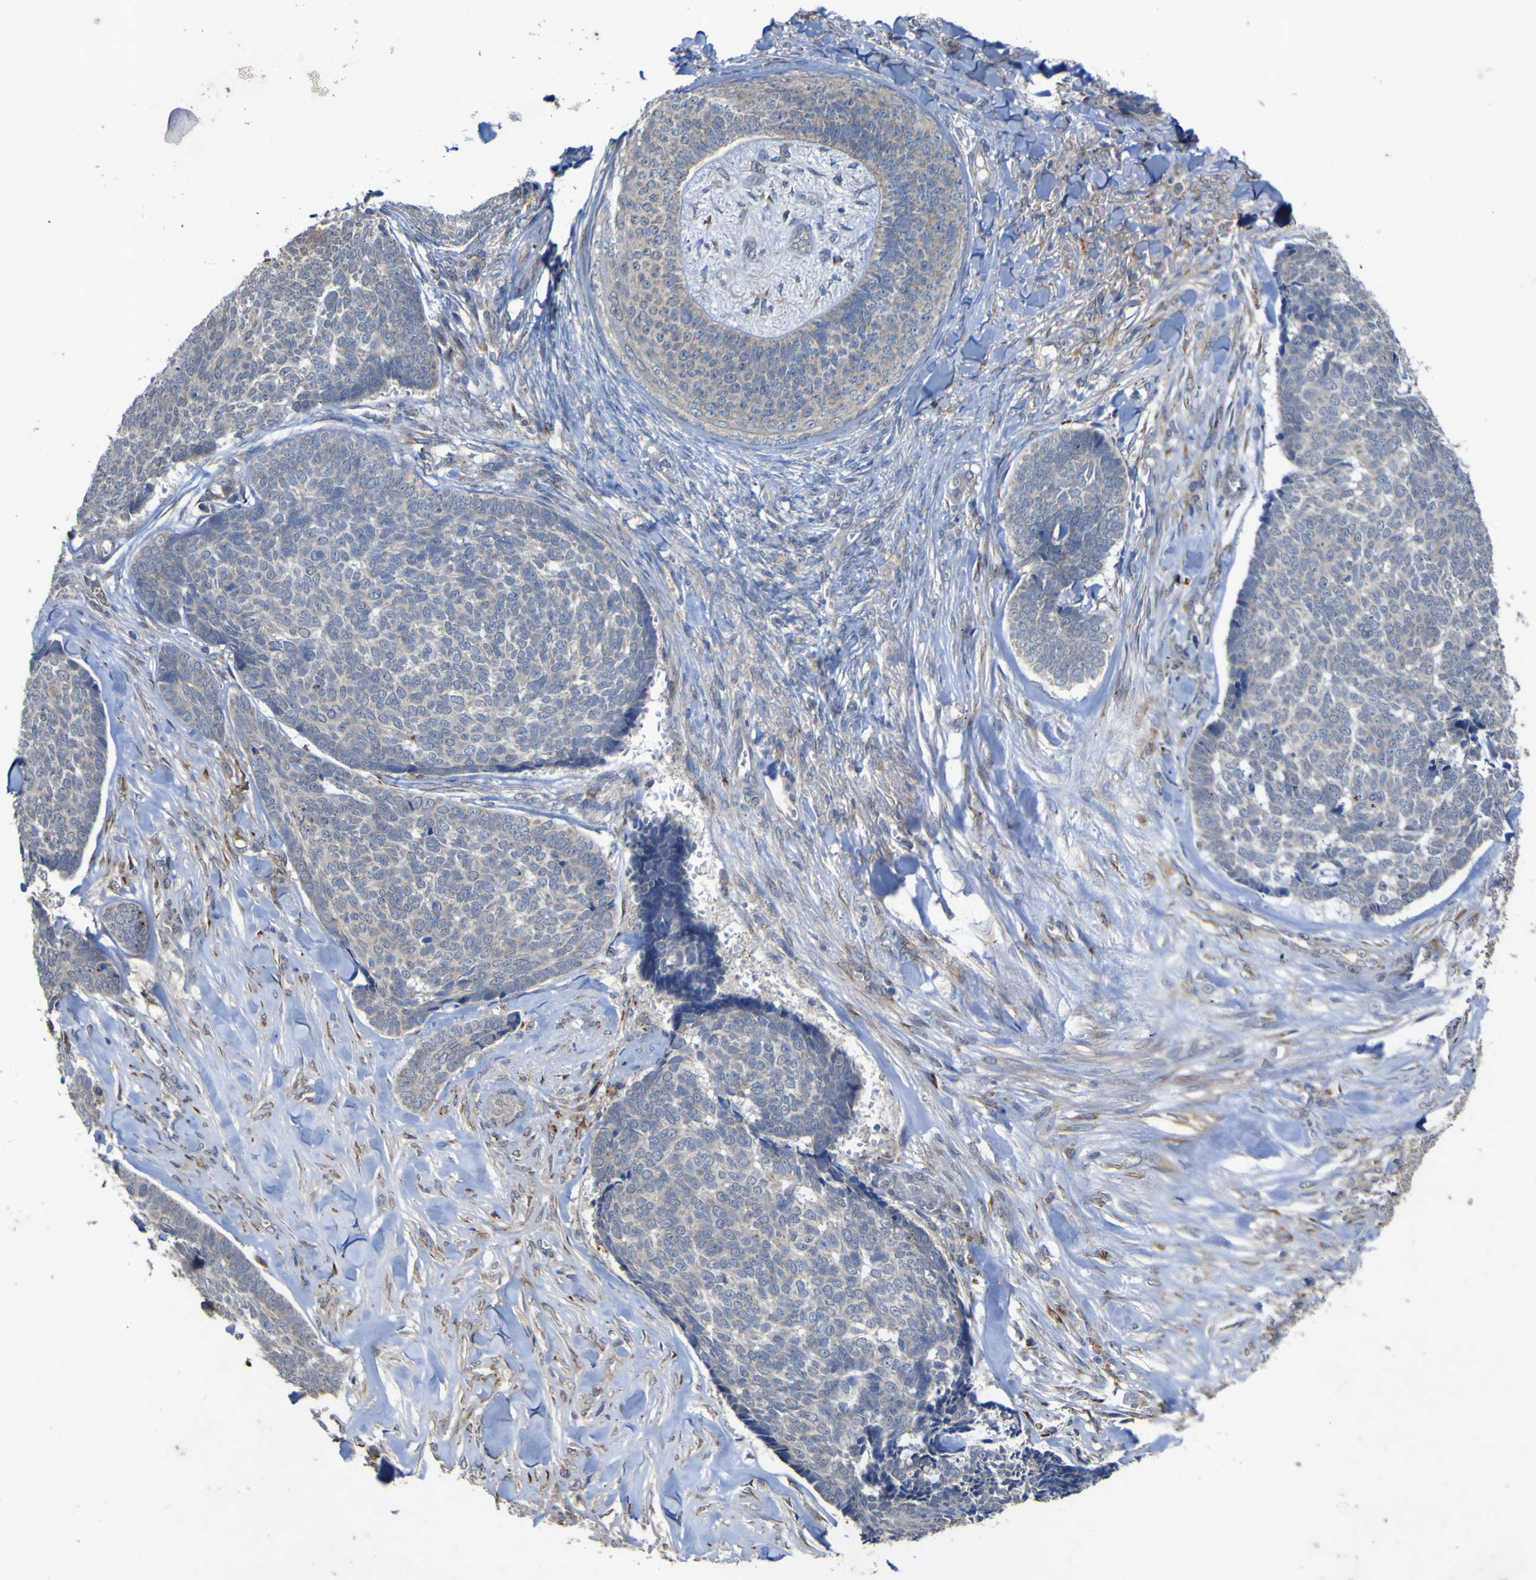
{"staining": {"intensity": "weak", "quantity": "<25%", "location": "cytoplasmic/membranous"}, "tissue": "skin cancer", "cell_type": "Tumor cells", "image_type": "cancer", "snomed": [{"axis": "morphology", "description": "Basal cell carcinoma"}, {"axis": "topography", "description": "Skin"}], "caption": "Histopathology image shows no significant protein staining in tumor cells of basal cell carcinoma (skin).", "gene": "IRAK2", "patient": {"sex": "male", "age": 84}}